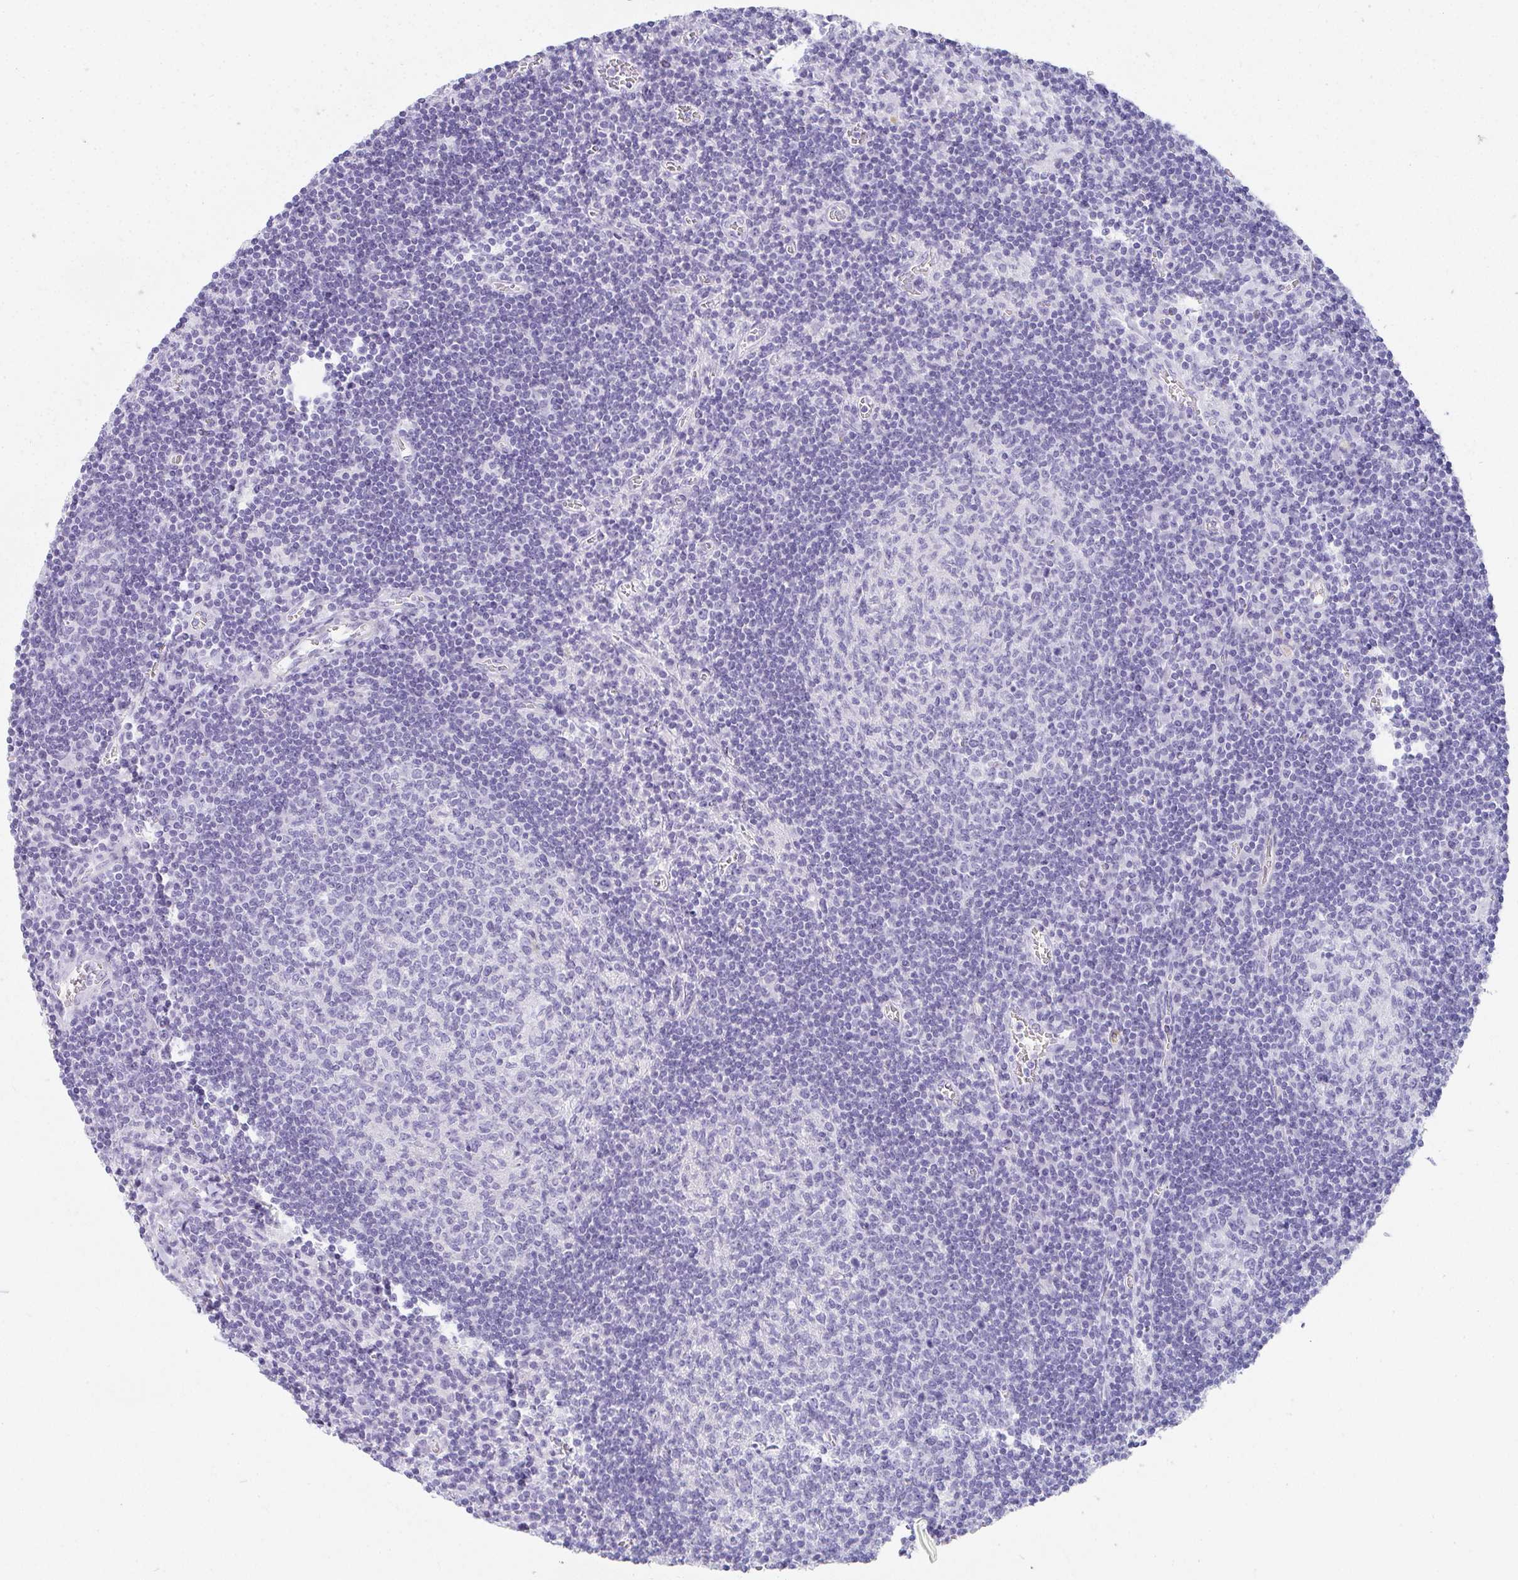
{"staining": {"intensity": "negative", "quantity": "none", "location": "none"}, "tissue": "lymph node", "cell_type": "Germinal center cells", "image_type": "normal", "snomed": [{"axis": "morphology", "description": "Normal tissue, NOS"}, {"axis": "topography", "description": "Lymph node"}], "caption": "This is a image of IHC staining of benign lymph node, which shows no expression in germinal center cells.", "gene": "PRND", "patient": {"sex": "male", "age": 67}}